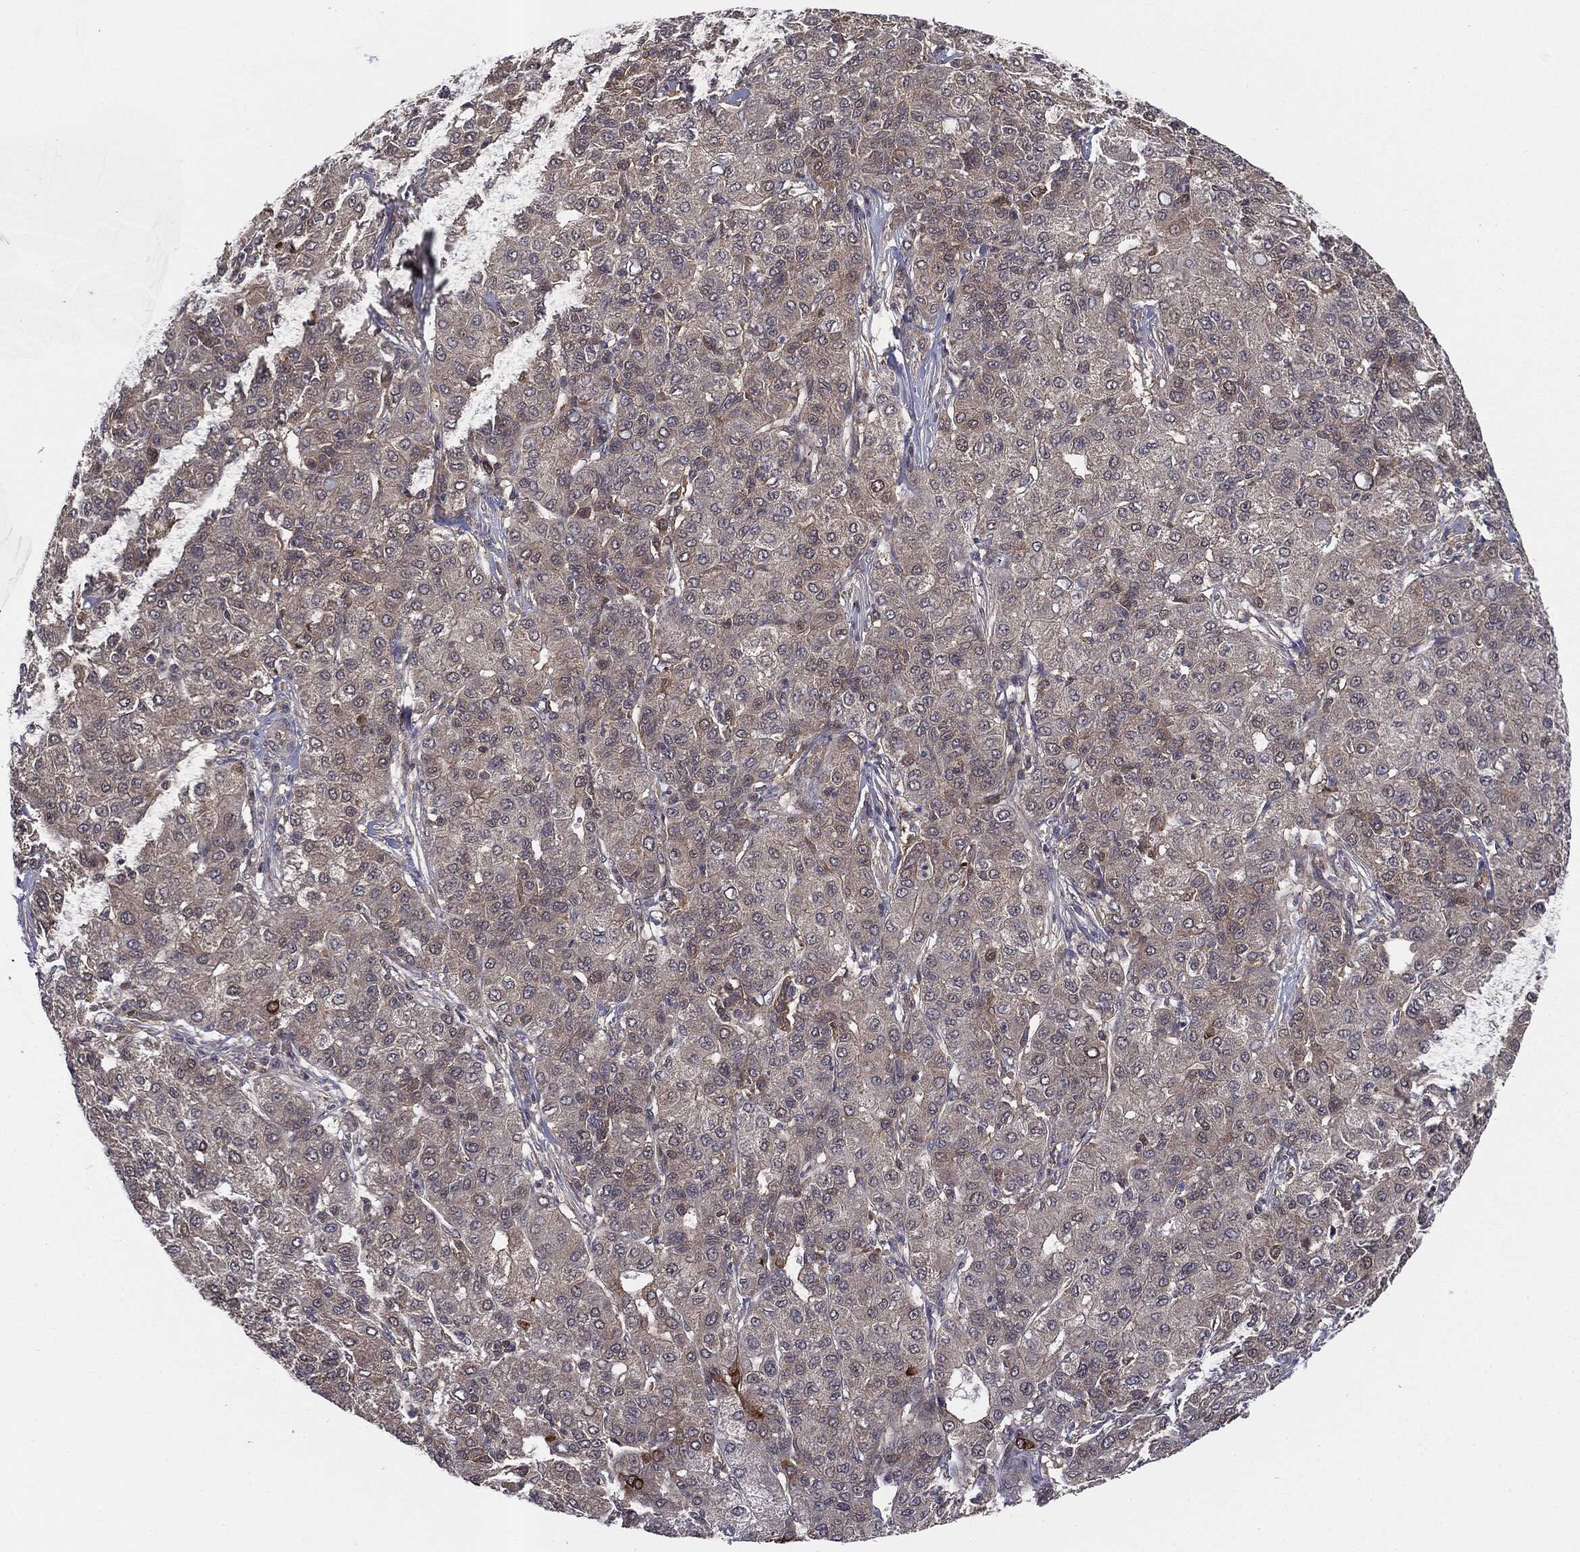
{"staining": {"intensity": "weak", "quantity": "<25%", "location": "cytoplasmic/membranous"}, "tissue": "liver cancer", "cell_type": "Tumor cells", "image_type": "cancer", "snomed": [{"axis": "morphology", "description": "Carcinoma, Hepatocellular, NOS"}, {"axis": "topography", "description": "Liver"}], "caption": "Liver hepatocellular carcinoma was stained to show a protein in brown. There is no significant expression in tumor cells. (IHC, brightfield microscopy, high magnification).", "gene": "KRT7", "patient": {"sex": "male", "age": 65}}